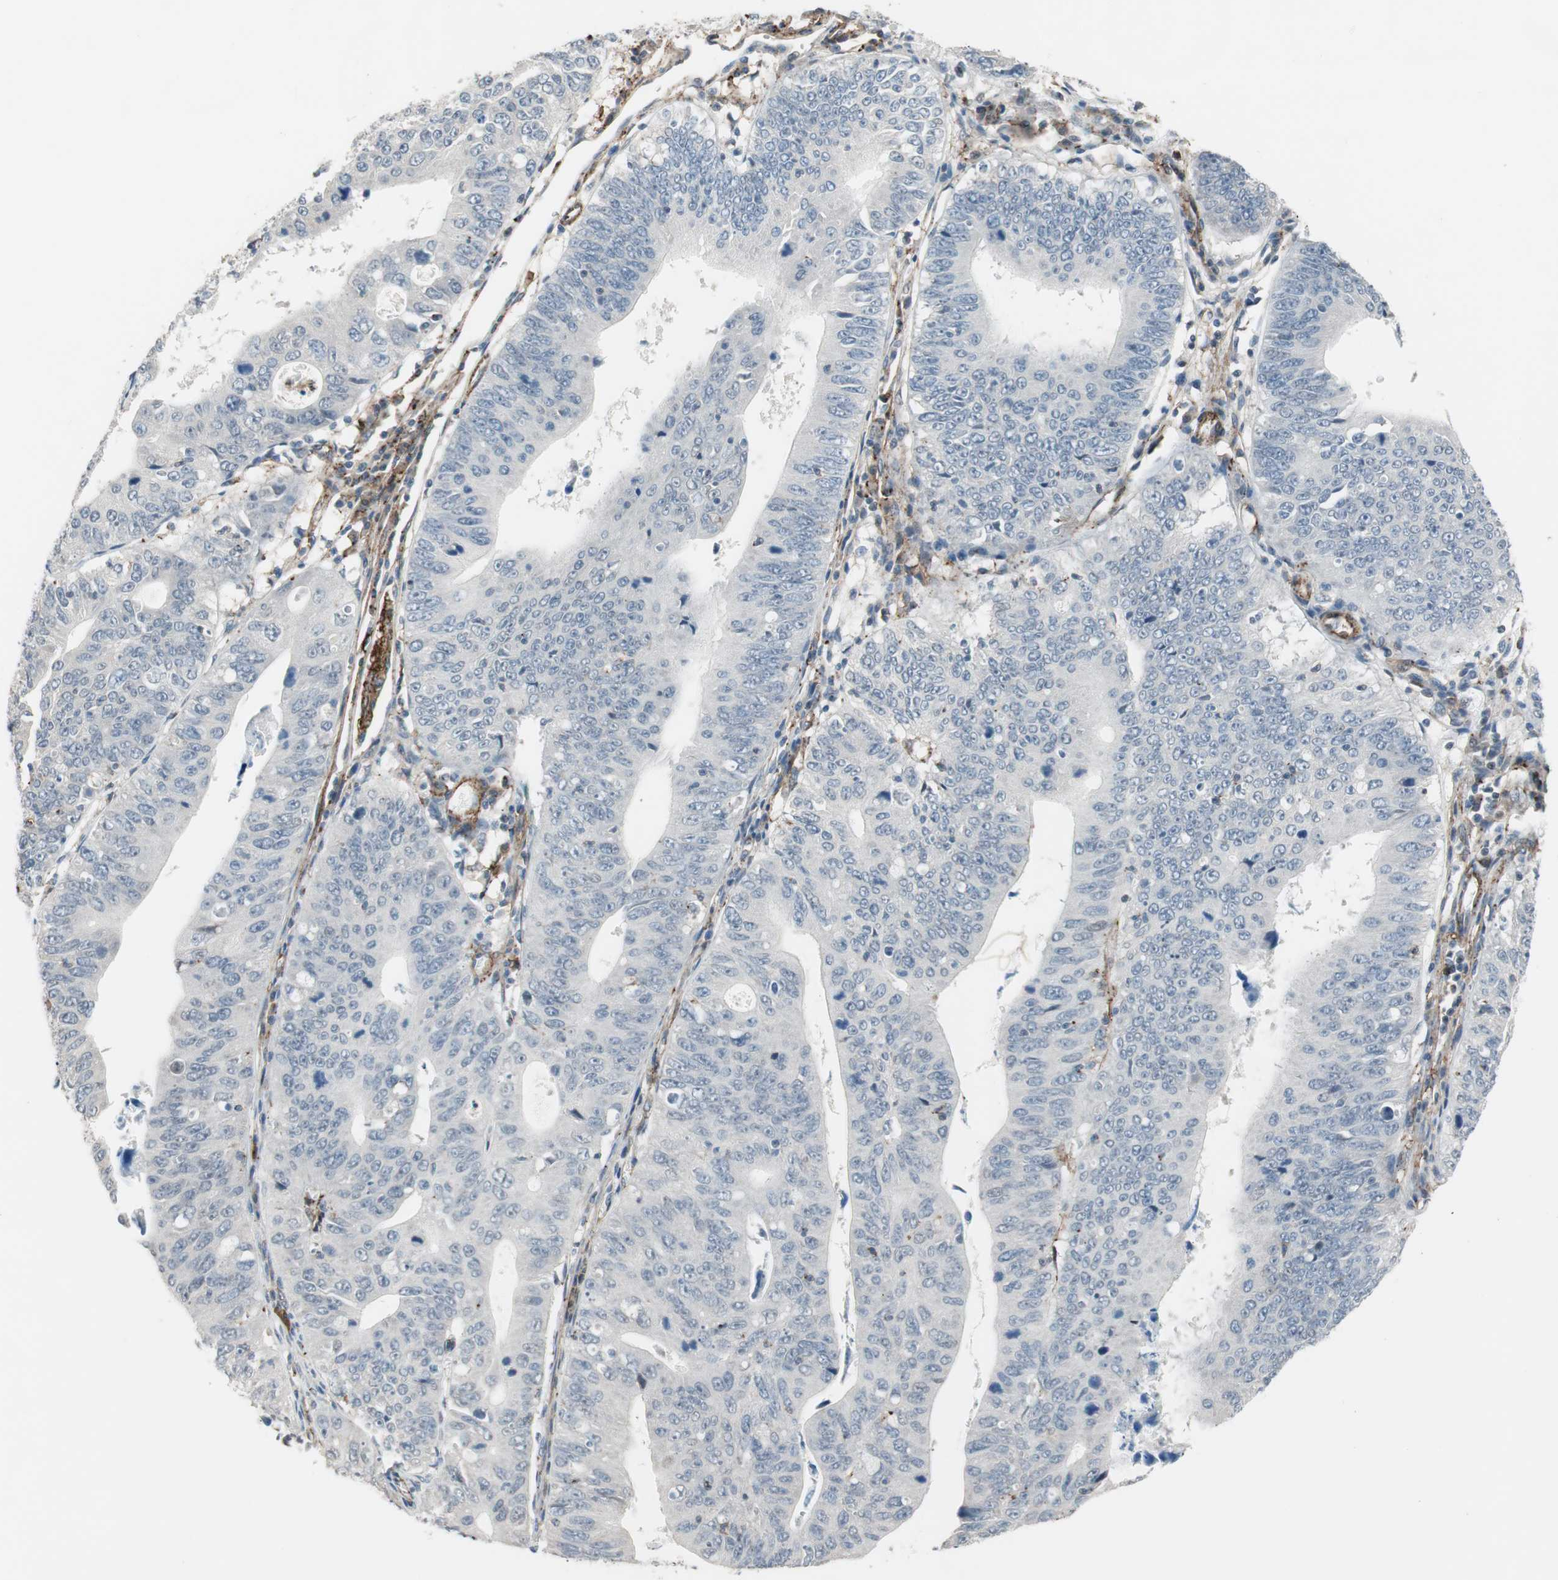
{"staining": {"intensity": "negative", "quantity": "none", "location": "none"}, "tissue": "stomach cancer", "cell_type": "Tumor cells", "image_type": "cancer", "snomed": [{"axis": "morphology", "description": "Adenocarcinoma, NOS"}, {"axis": "topography", "description": "Stomach"}], "caption": "Histopathology image shows no significant protein staining in tumor cells of stomach adenocarcinoma.", "gene": "GRHL1", "patient": {"sex": "male", "age": 59}}